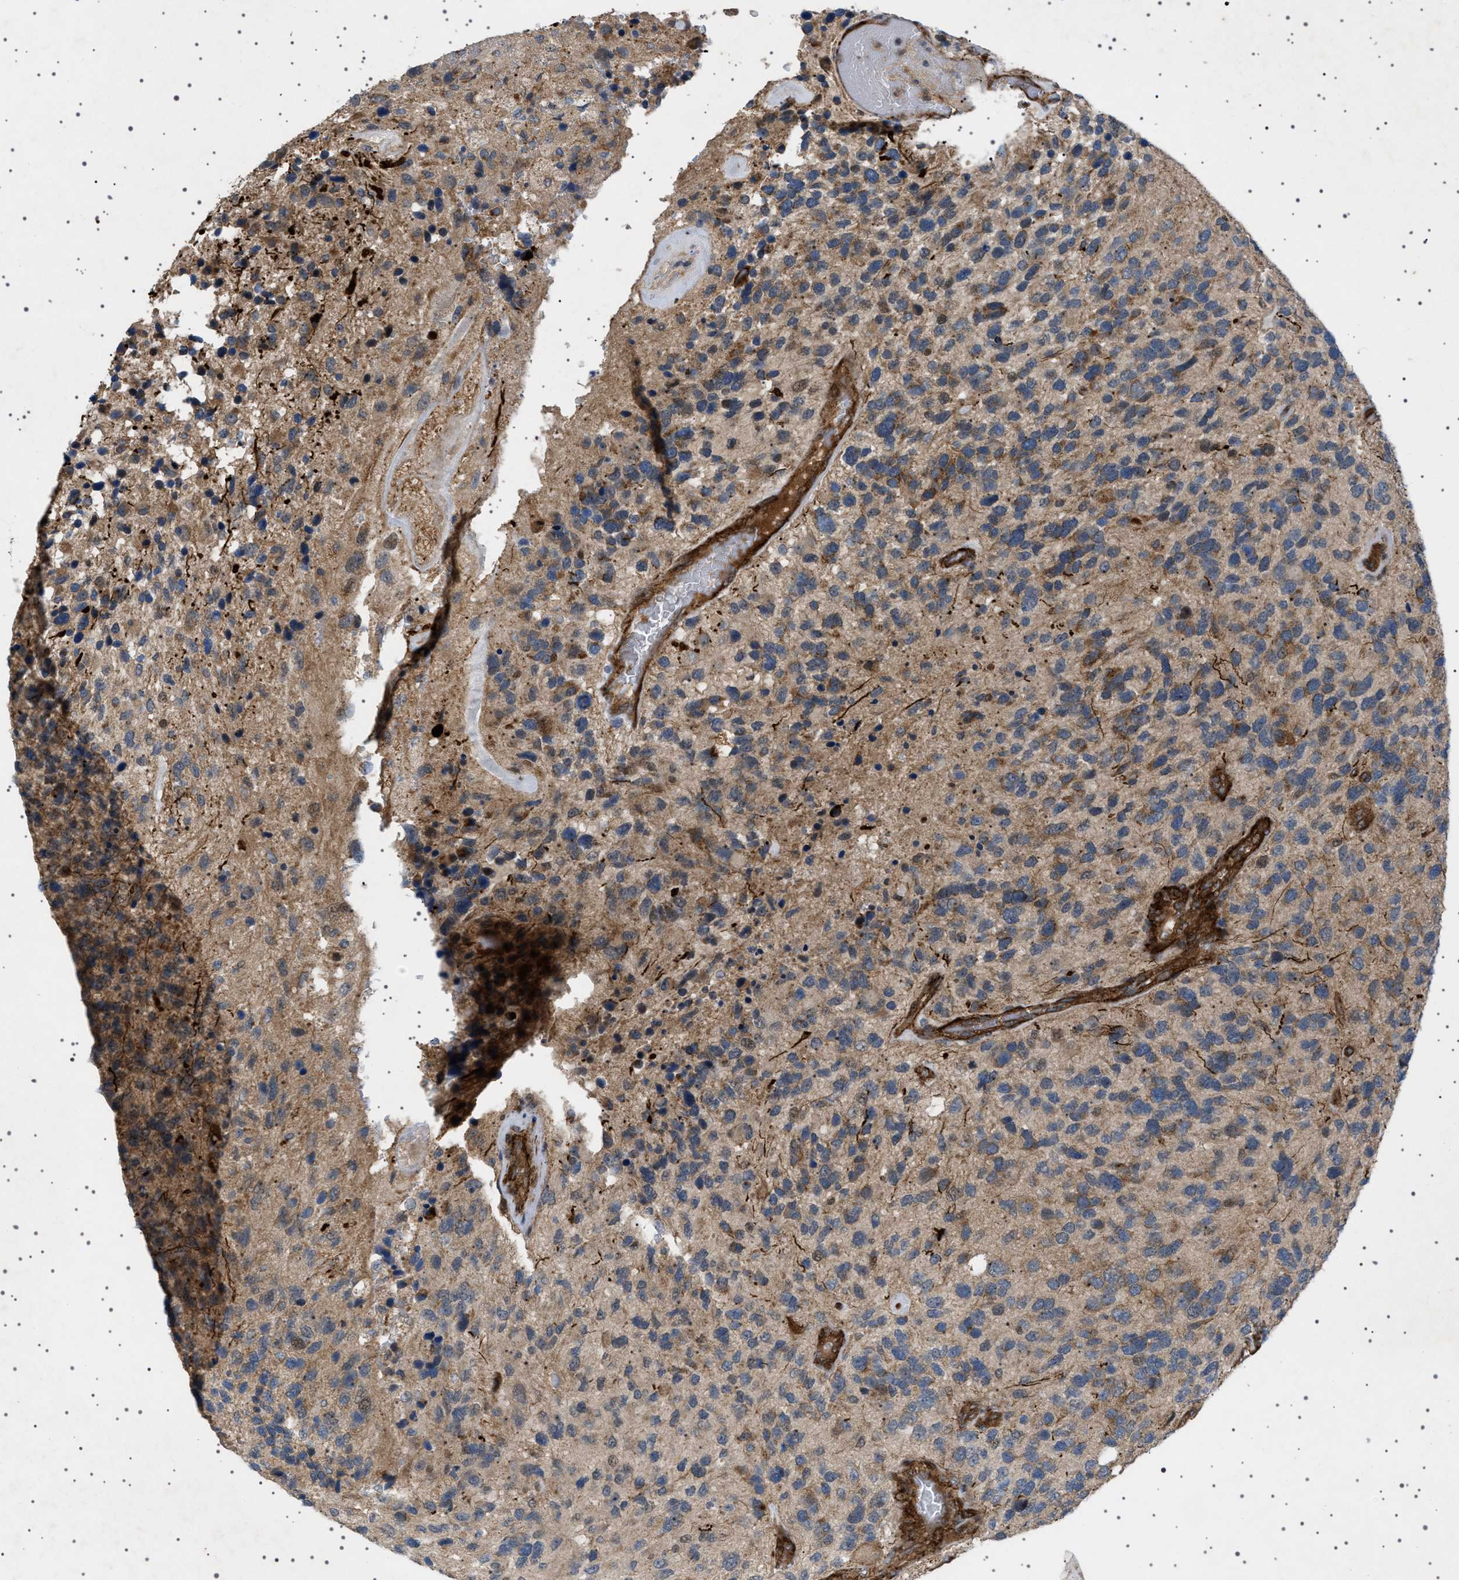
{"staining": {"intensity": "strong", "quantity": "<25%", "location": "cytoplasmic/membranous"}, "tissue": "glioma", "cell_type": "Tumor cells", "image_type": "cancer", "snomed": [{"axis": "morphology", "description": "Glioma, malignant, High grade"}, {"axis": "topography", "description": "Brain"}], "caption": "An image of human malignant high-grade glioma stained for a protein displays strong cytoplasmic/membranous brown staining in tumor cells.", "gene": "CCDC186", "patient": {"sex": "female", "age": 58}}